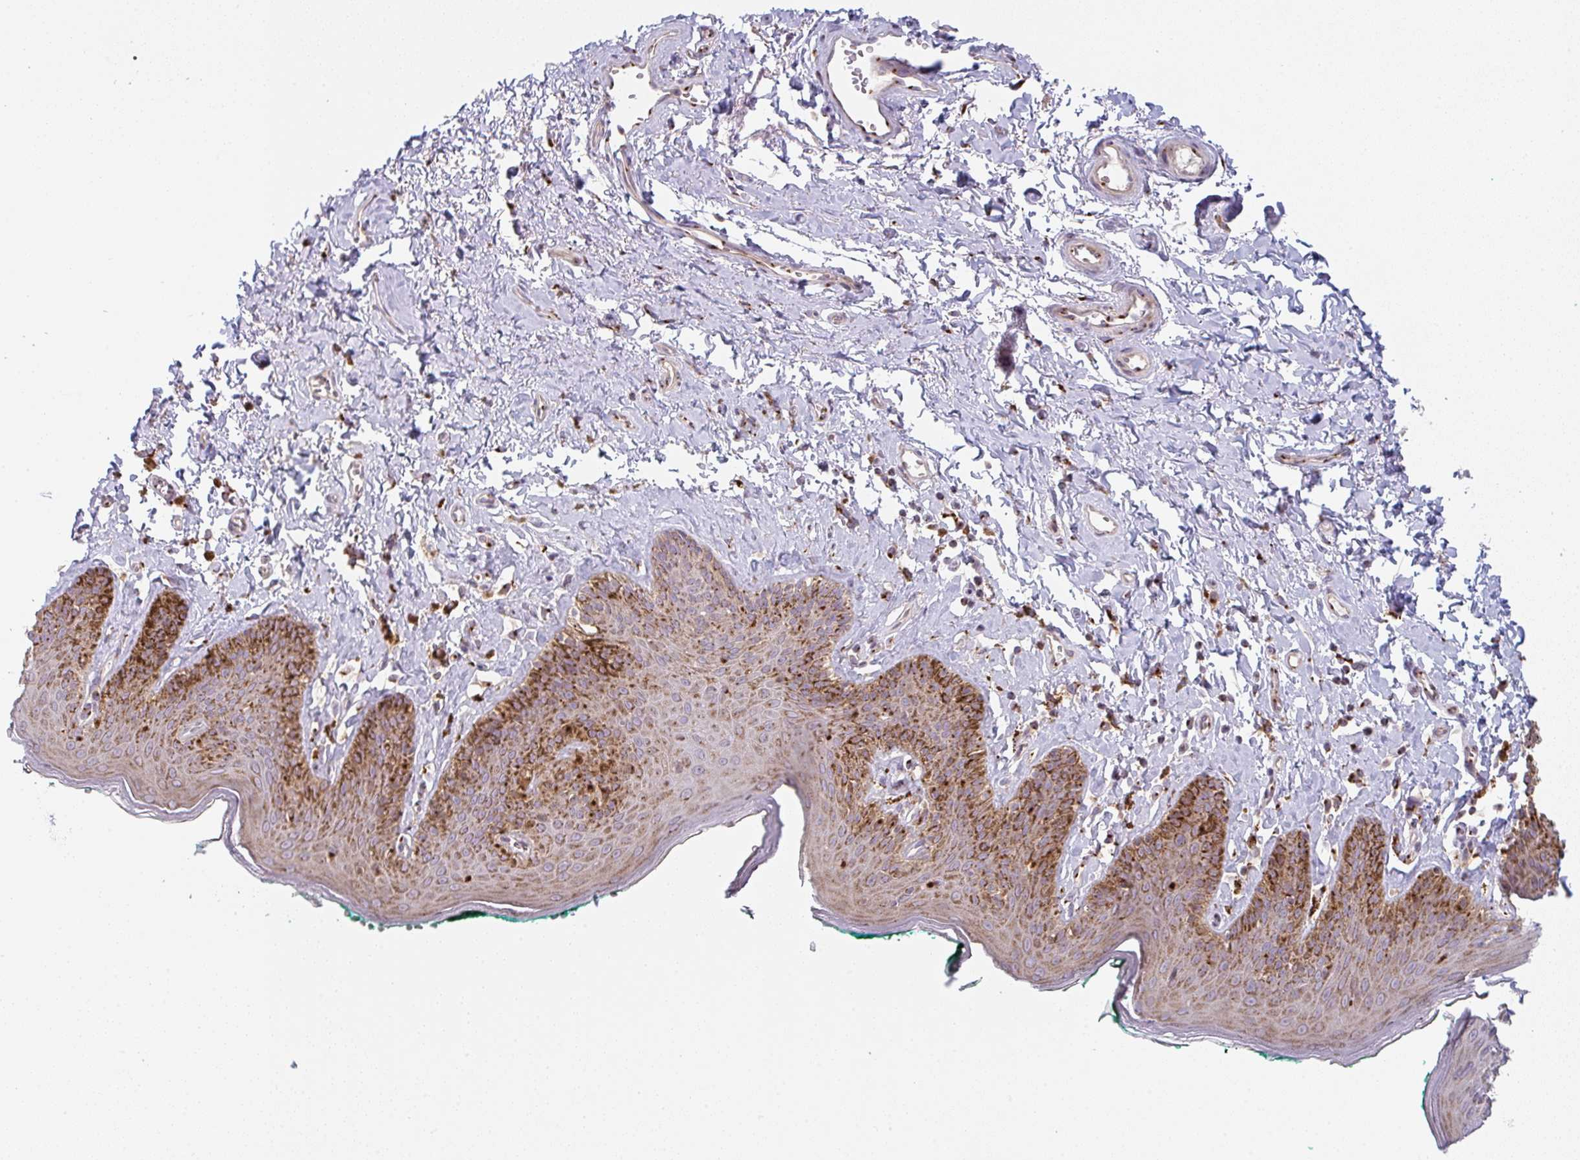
{"staining": {"intensity": "strong", "quantity": ">75%", "location": "cytoplasmic/membranous"}, "tissue": "skin", "cell_type": "Epidermal cells", "image_type": "normal", "snomed": [{"axis": "morphology", "description": "Normal tissue, NOS"}, {"axis": "topography", "description": "Vulva"}, {"axis": "topography", "description": "Peripheral nerve tissue"}], "caption": "Immunohistochemical staining of unremarkable skin reveals high levels of strong cytoplasmic/membranous staining in approximately >75% of epidermal cells. The protein is shown in brown color, while the nuclei are stained blue.", "gene": "GVQW3", "patient": {"sex": "female", "age": 66}}